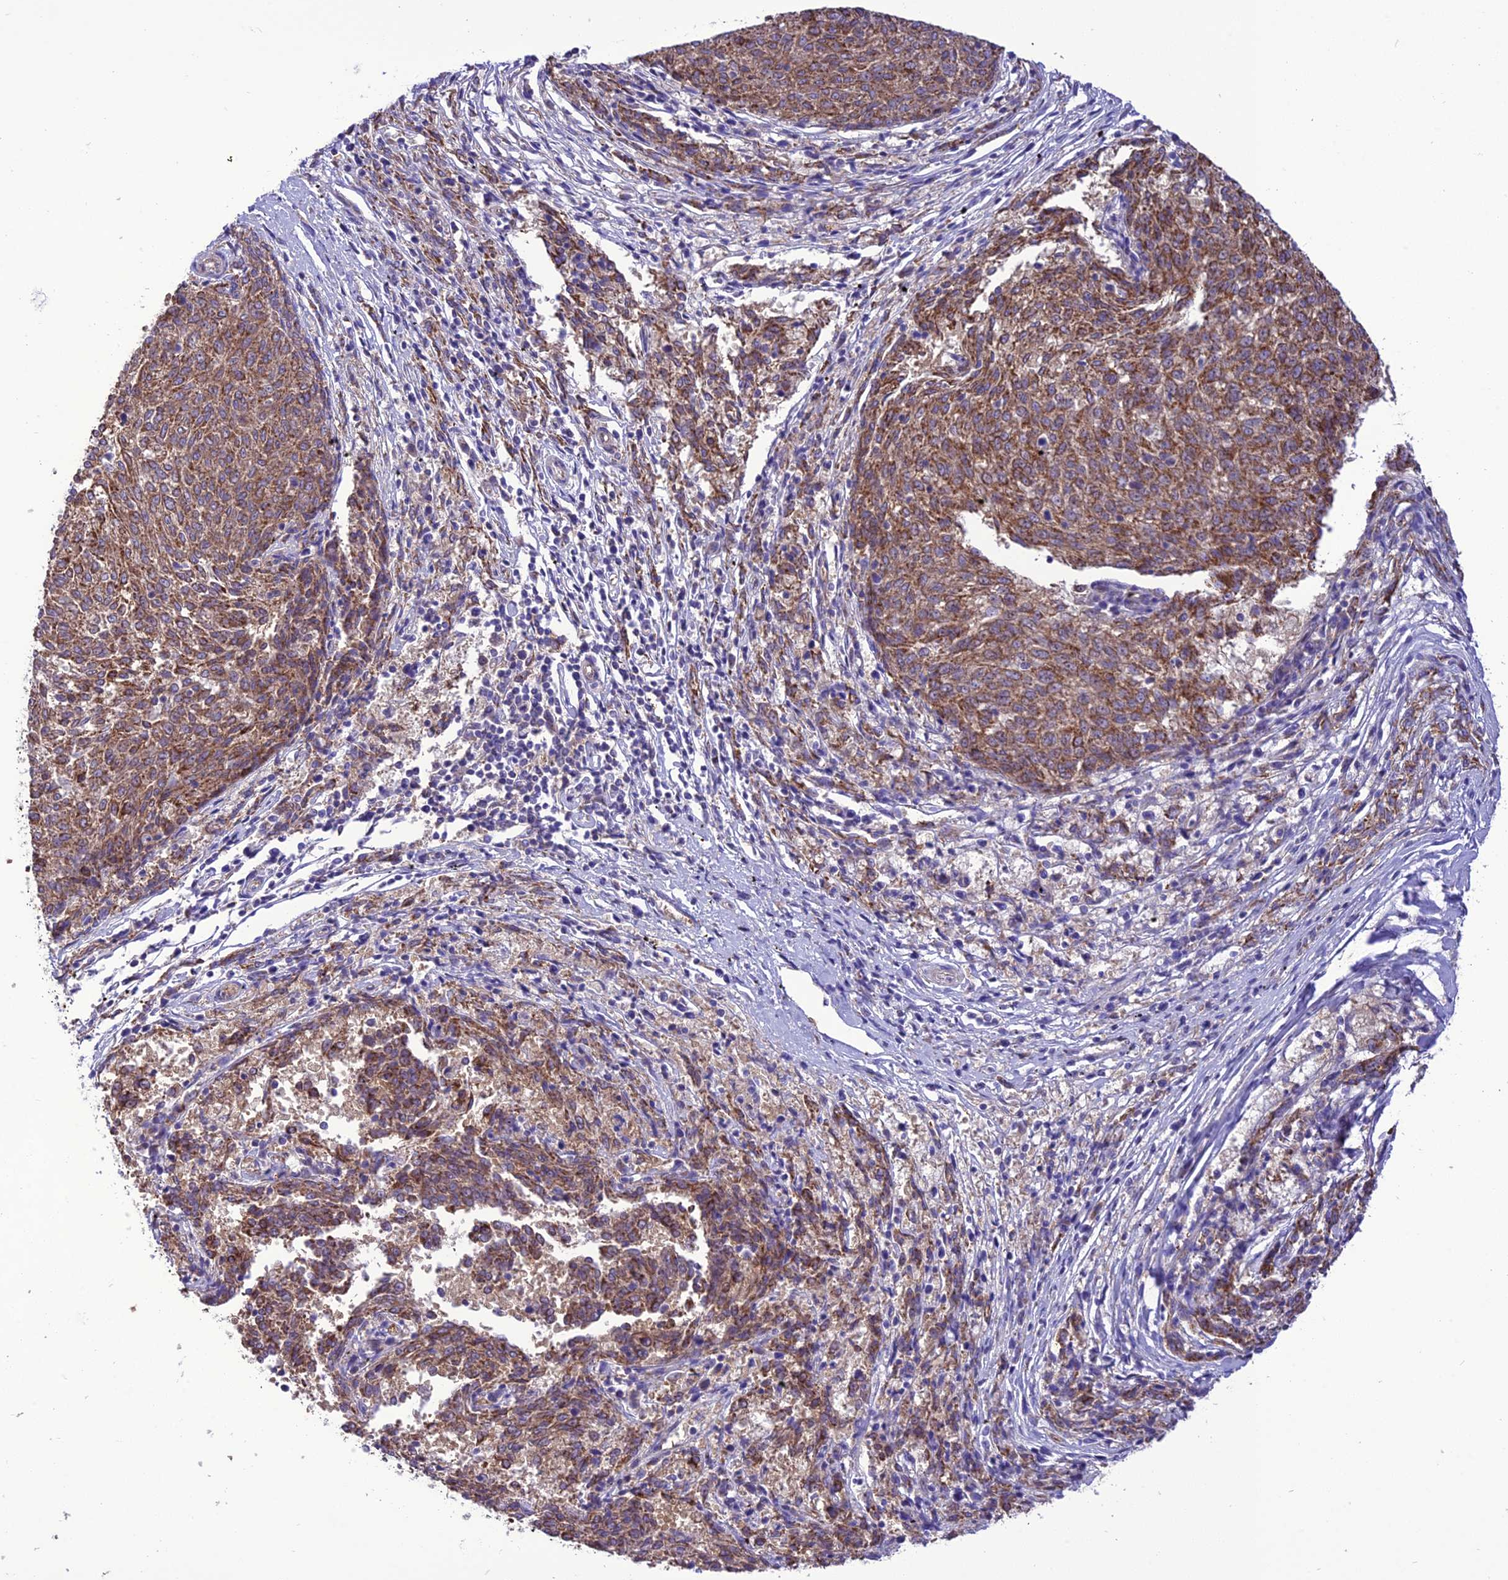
{"staining": {"intensity": "moderate", "quantity": ">75%", "location": "cytoplasmic/membranous"}, "tissue": "melanoma", "cell_type": "Tumor cells", "image_type": "cancer", "snomed": [{"axis": "morphology", "description": "Malignant melanoma, NOS"}, {"axis": "topography", "description": "Skin"}], "caption": "Moderate cytoplasmic/membranous protein staining is seen in about >75% of tumor cells in melanoma.", "gene": "MAP3K12", "patient": {"sex": "female", "age": 72}}